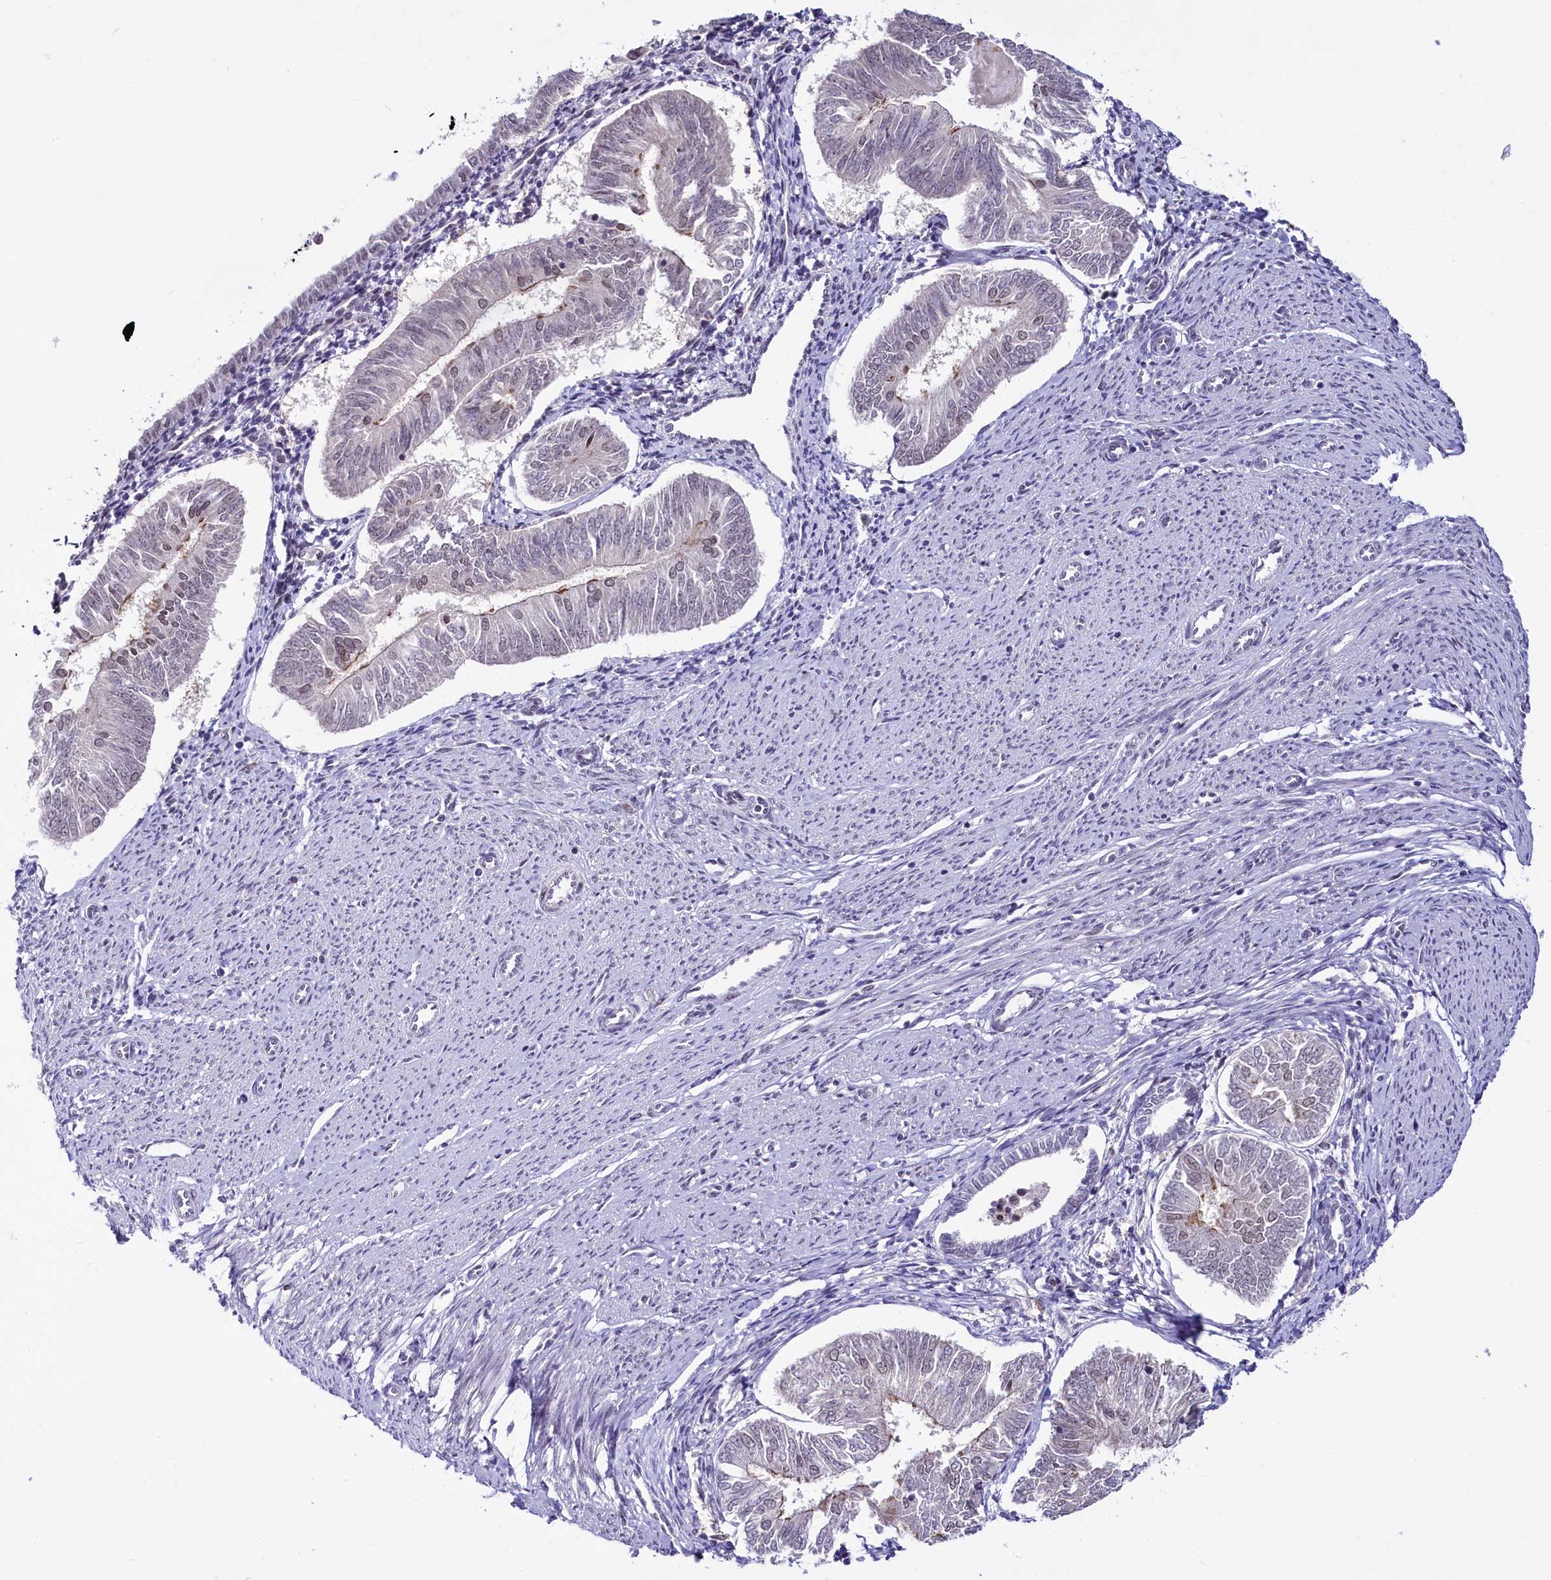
{"staining": {"intensity": "negative", "quantity": "none", "location": "none"}, "tissue": "endometrial cancer", "cell_type": "Tumor cells", "image_type": "cancer", "snomed": [{"axis": "morphology", "description": "Adenocarcinoma, NOS"}, {"axis": "topography", "description": "Endometrium"}], "caption": "Protein analysis of endometrial adenocarcinoma displays no significant staining in tumor cells.", "gene": "SCAF11", "patient": {"sex": "female", "age": 58}}